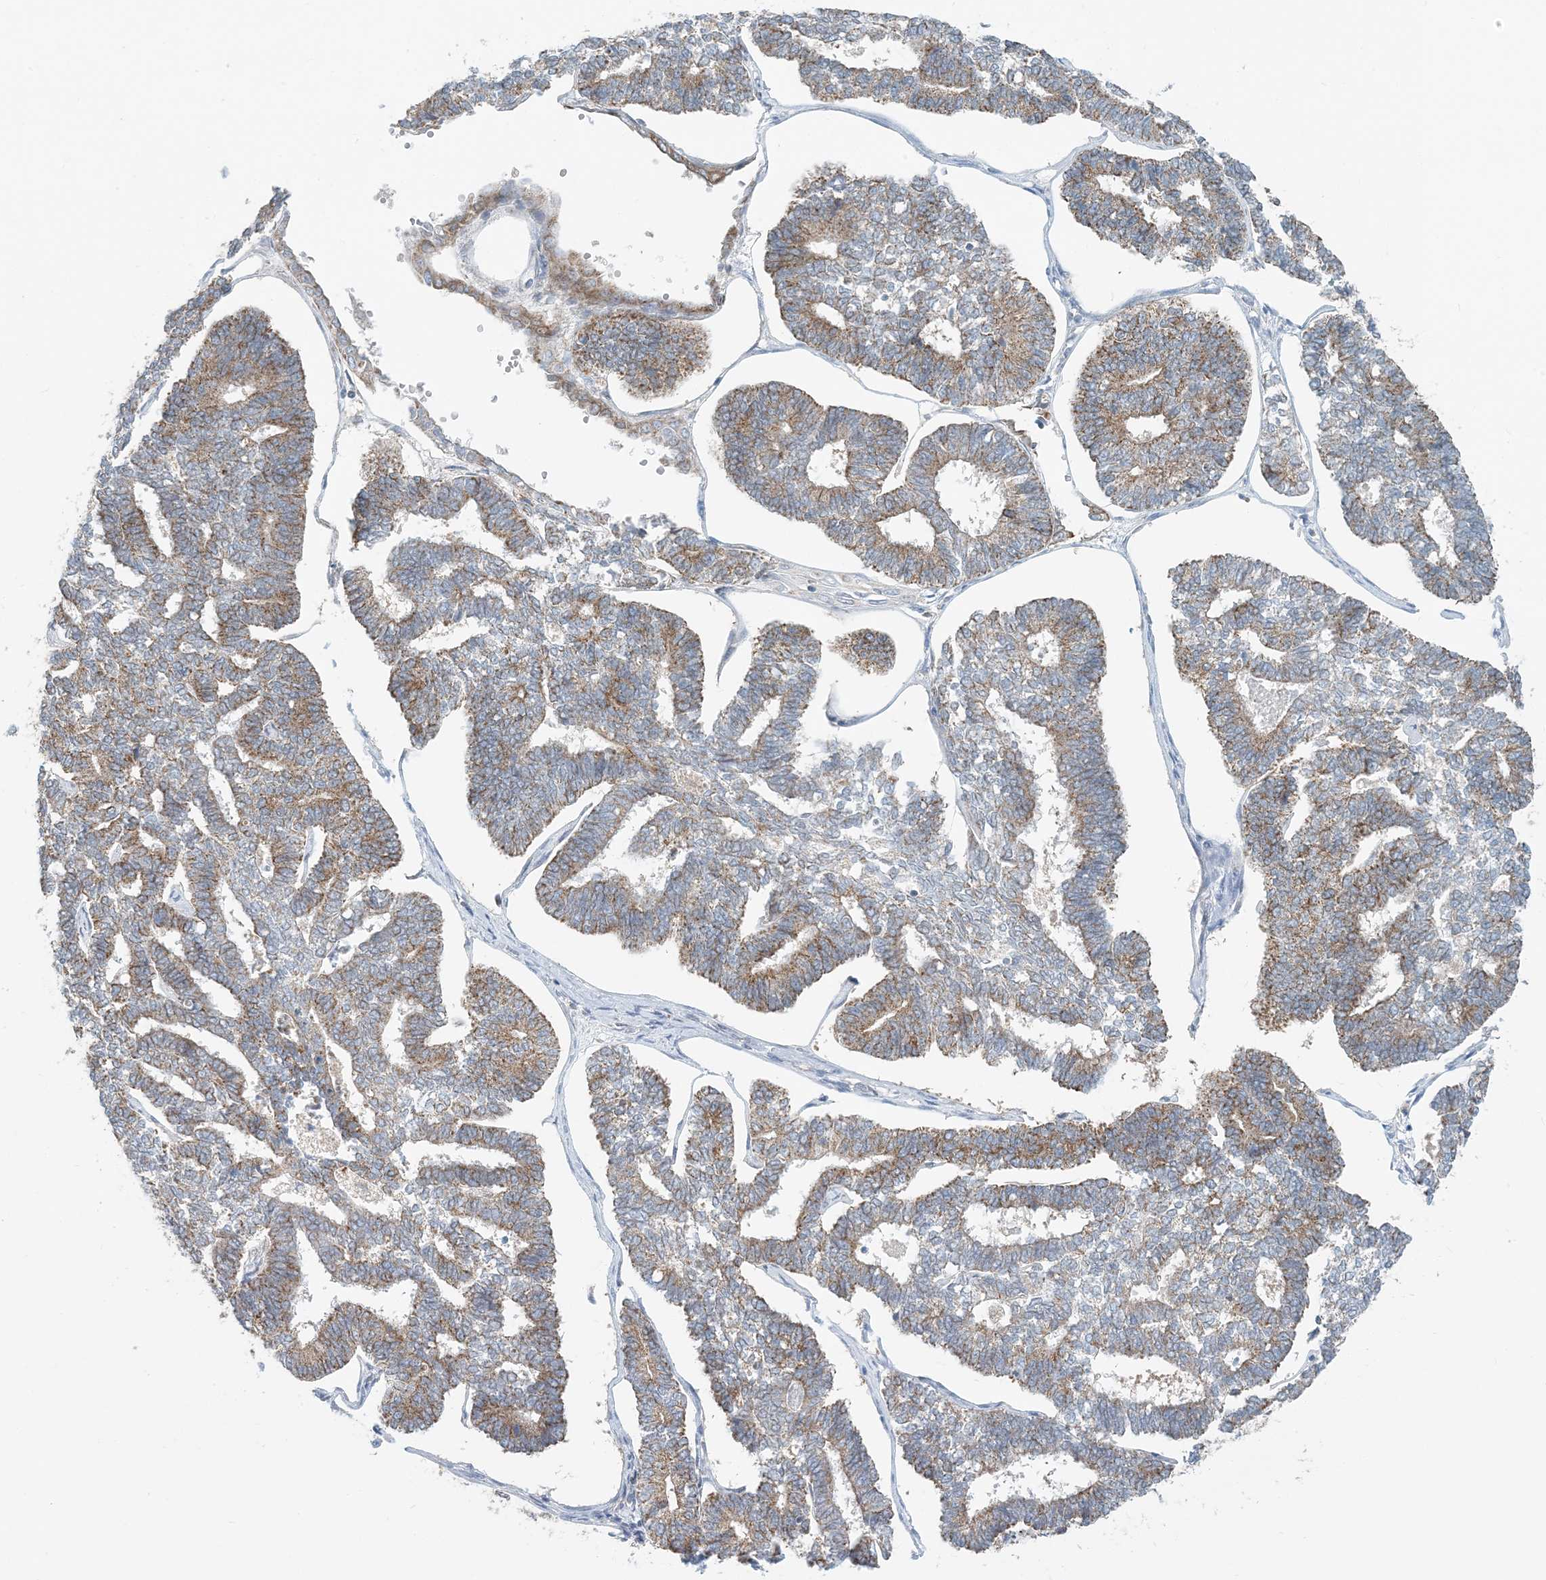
{"staining": {"intensity": "moderate", "quantity": "25%-75%", "location": "cytoplasmic/membranous"}, "tissue": "endometrial cancer", "cell_type": "Tumor cells", "image_type": "cancer", "snomed": [{"axis": "morphology", "description": "Adenocarcinoma, NOS"}, {"axis": "topography", "description": "Endometrium"}], "caption": "Immunohistochemistry micrograph of endometrial cancer stained for a protein (brown), which demonstrates medium levels of moderate cytoplasmic/membranous positivity in approximately 25%-75% of tumor cells.", "gene": "BDH1", "patient": {"sex": "female", "age": 70}}